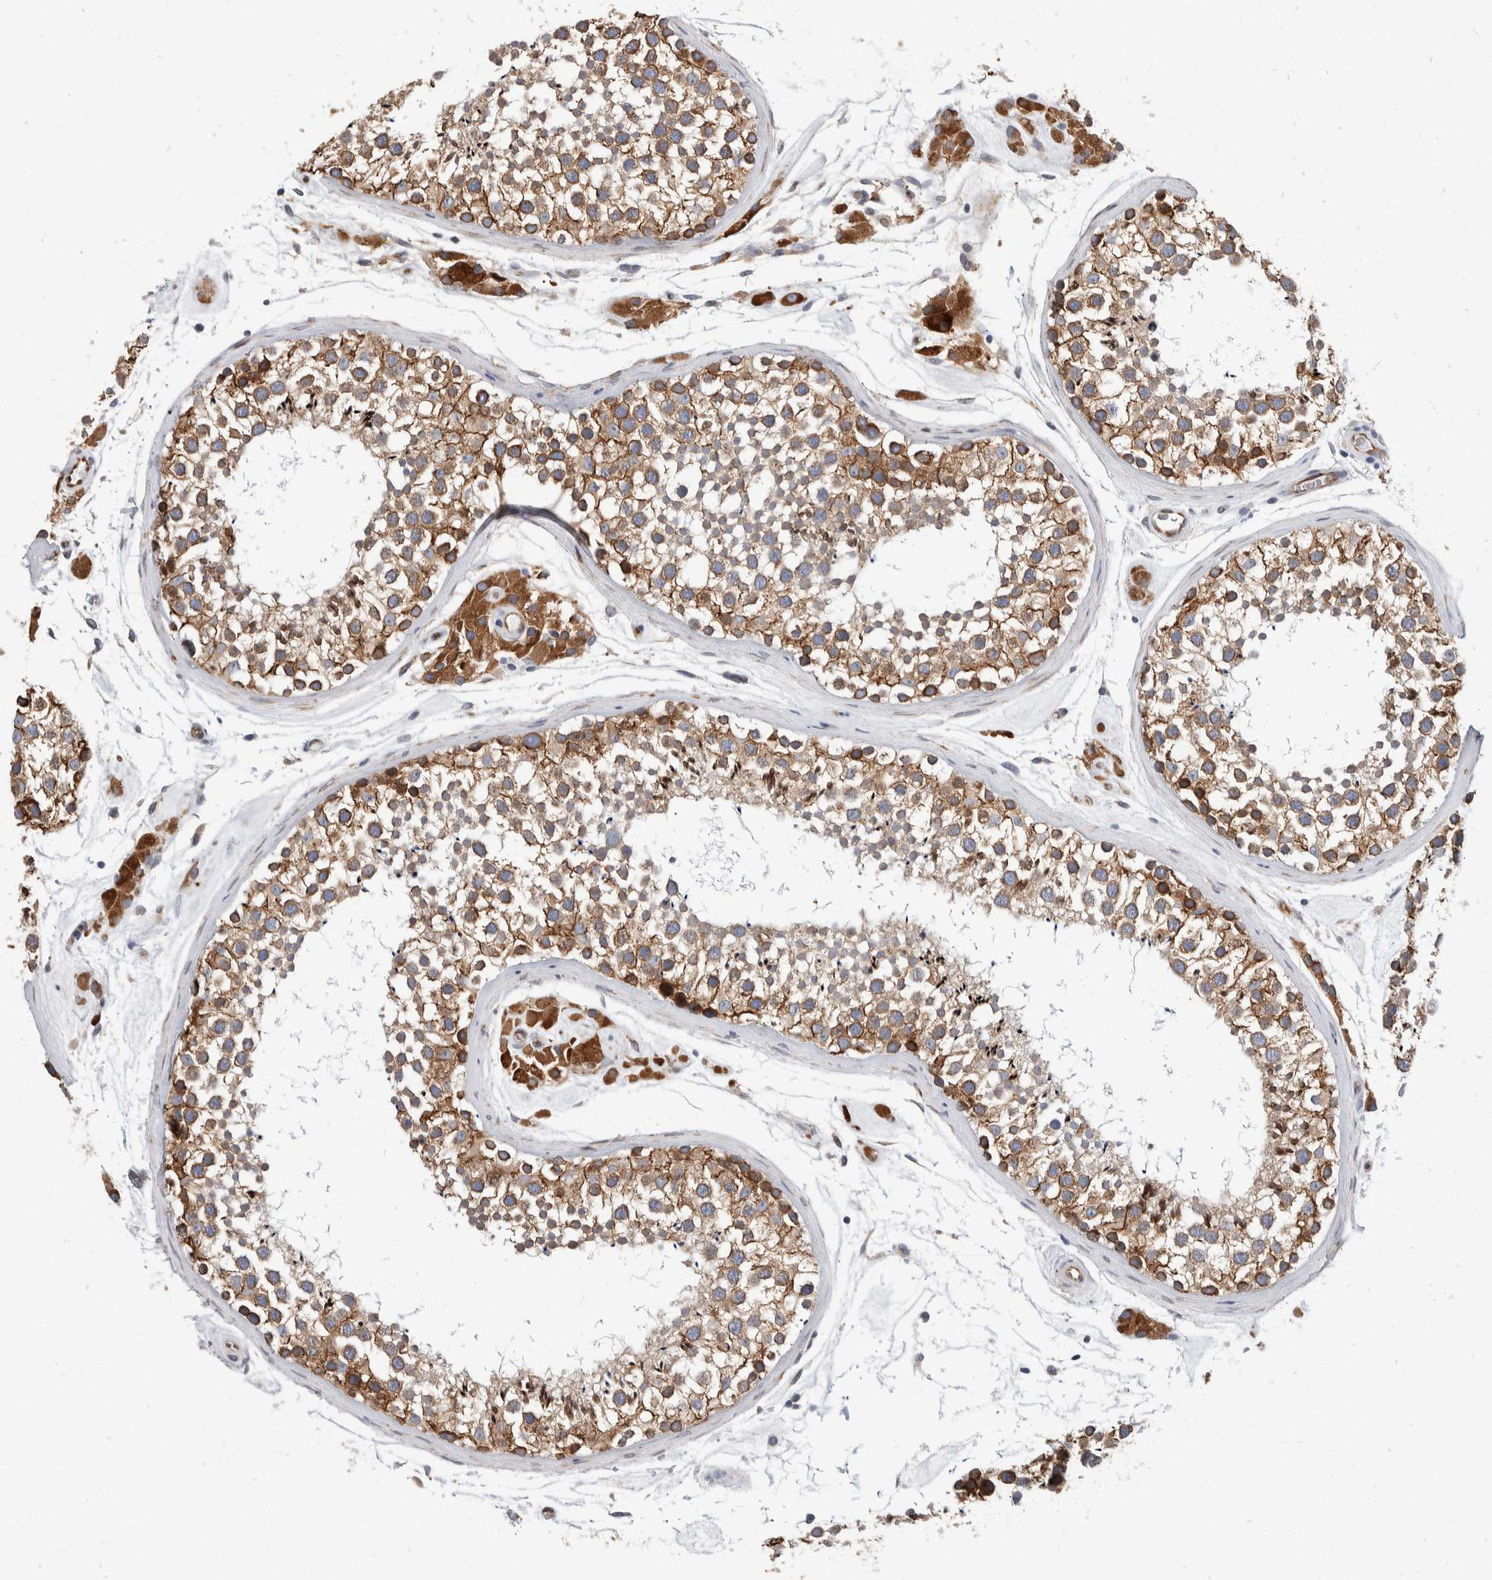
{"staining": {"intensity": "moderate", "quantity": ">75%", "location": "cytoplasmic/membranous"}, "tissue": "testis", "cell_type": "Cells in seminiferous ducts", "image_type": "normal", "snomed": [{"axis": "morphology", "description": "Normal tissue, NOS"}, {"axis": "topography", "description": "Testis"}], "caption": "High-magnification brightfield microscopy of benign testis stained with DAB (brown) and counterstained with hematoxylin (blue). cells in seminiferous ducts exhibit moderate cytoplasmic/membranous positivity is appreciated in about>75% of cells.", "gene": "TMEM245", "patient": {"sex": "male", "age": 46}}